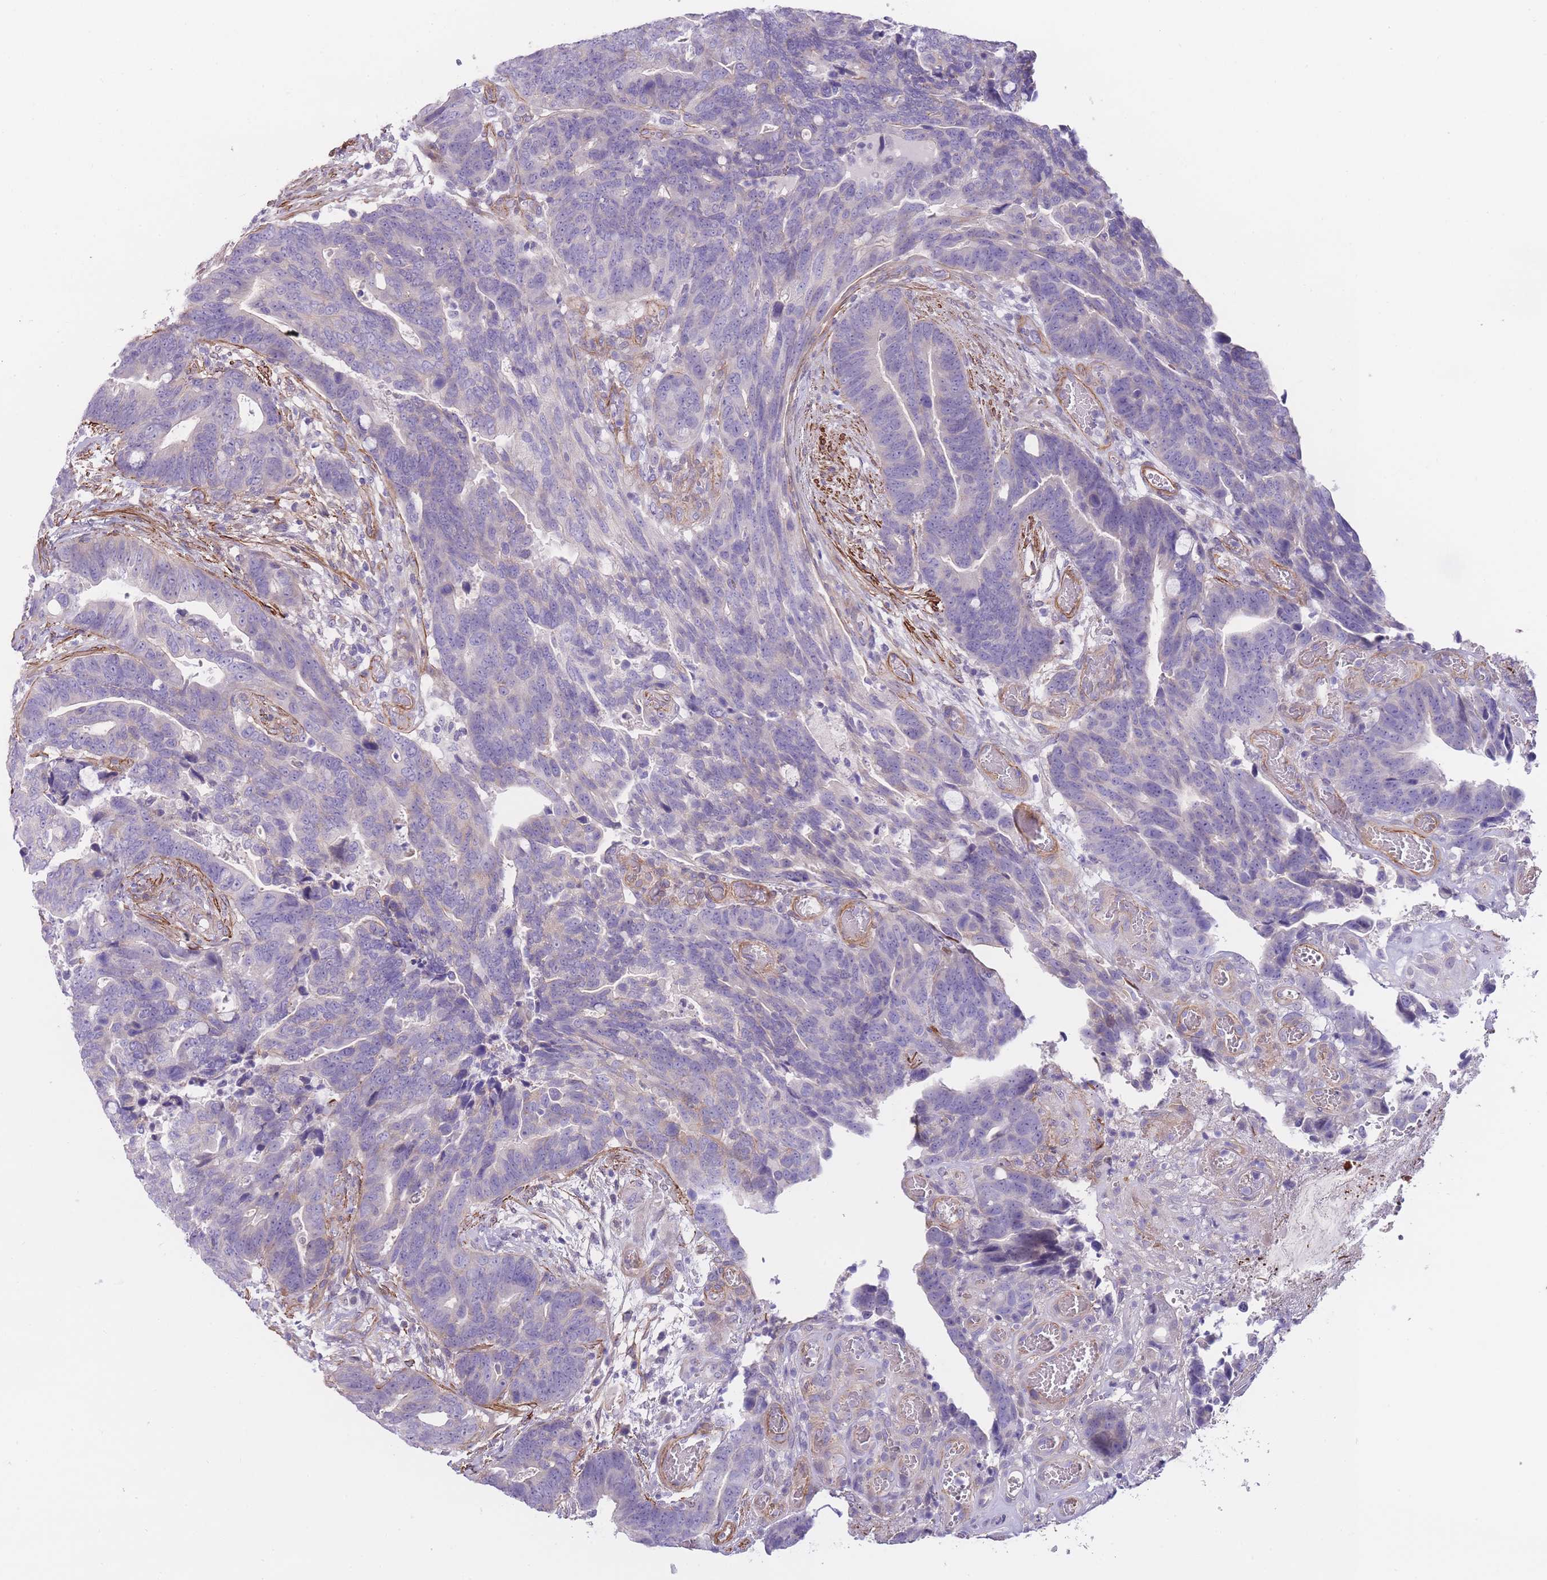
{"staining": {"intensity": "negative", "quantity": "none", "location": "none"}, "tissue": "colorectal cancer", "cell_type": "Tumor cells", "image_type": "cancer", "snomed": [{"axis": "morphology", "description": "Adenocarcinoma, NOS"}, {"axis": "topography", "description": "Colon"}], "caption": "High power microscopy photomicrograph of an immunohistochemistry micrograph of colorectal adenocarcinoma, revealing no significant positivity in tumor cells.", "gene": "FAM124A", "patient": {"sex": "female", "age": 82}}